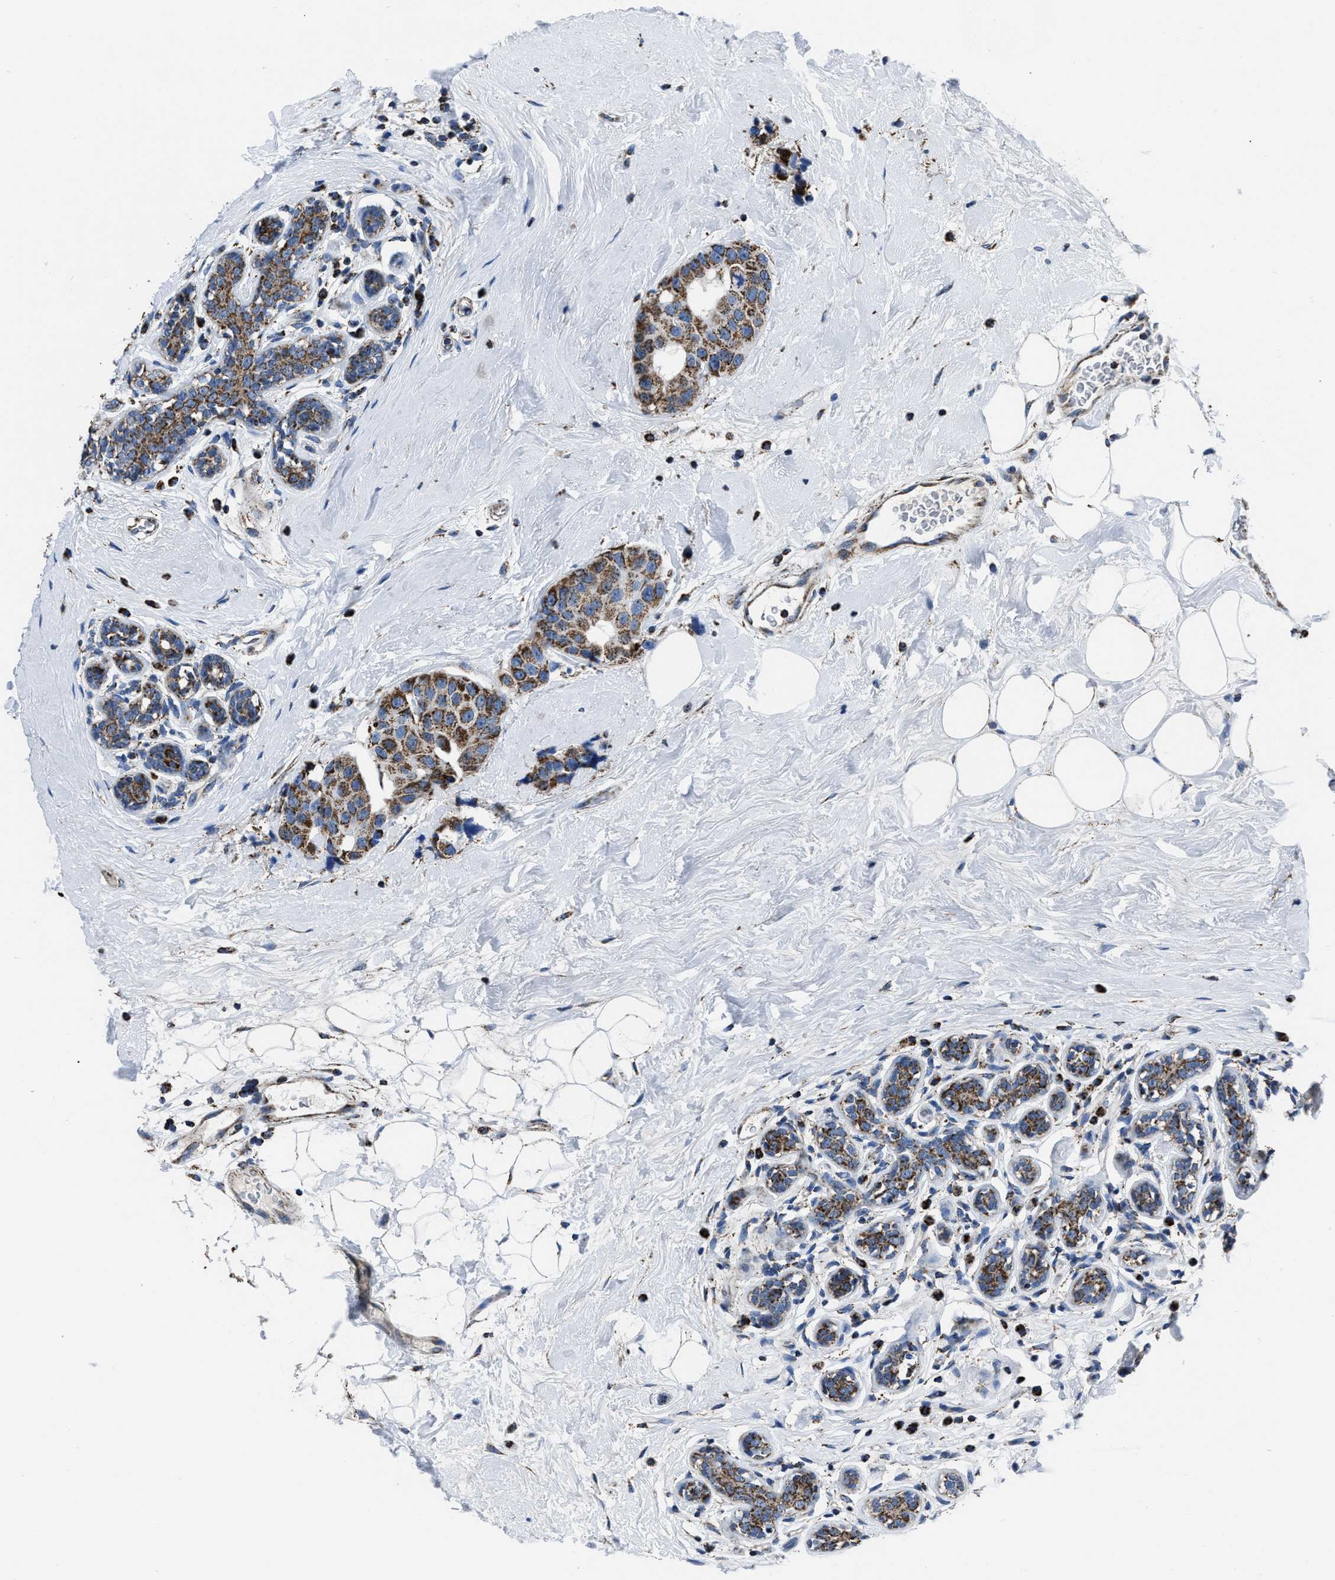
{"staining": {"intensity": "moderate", "quantity": ">75%", "location": "cytoplasmic/membranous"}, "tissue": "breast cancer", "cell_type": "Tumor cells", "image_type": "cancer", "snomed": [{"axis": "morphology", "description": "Normal tissue, NOS"}, {"axis": "morphology", "description": "Duct carcinoma"}, {"axis": "topography", "description": "Breast"}], "caption": "Moderate cytoplasmic/membranous positivity for a protein is appreciated in about >75% of tumor cells of breast cancer using immunohistochemistry (IHC).", "gene": "NSD3", "patient": {"sex": "female", "age": 39}}